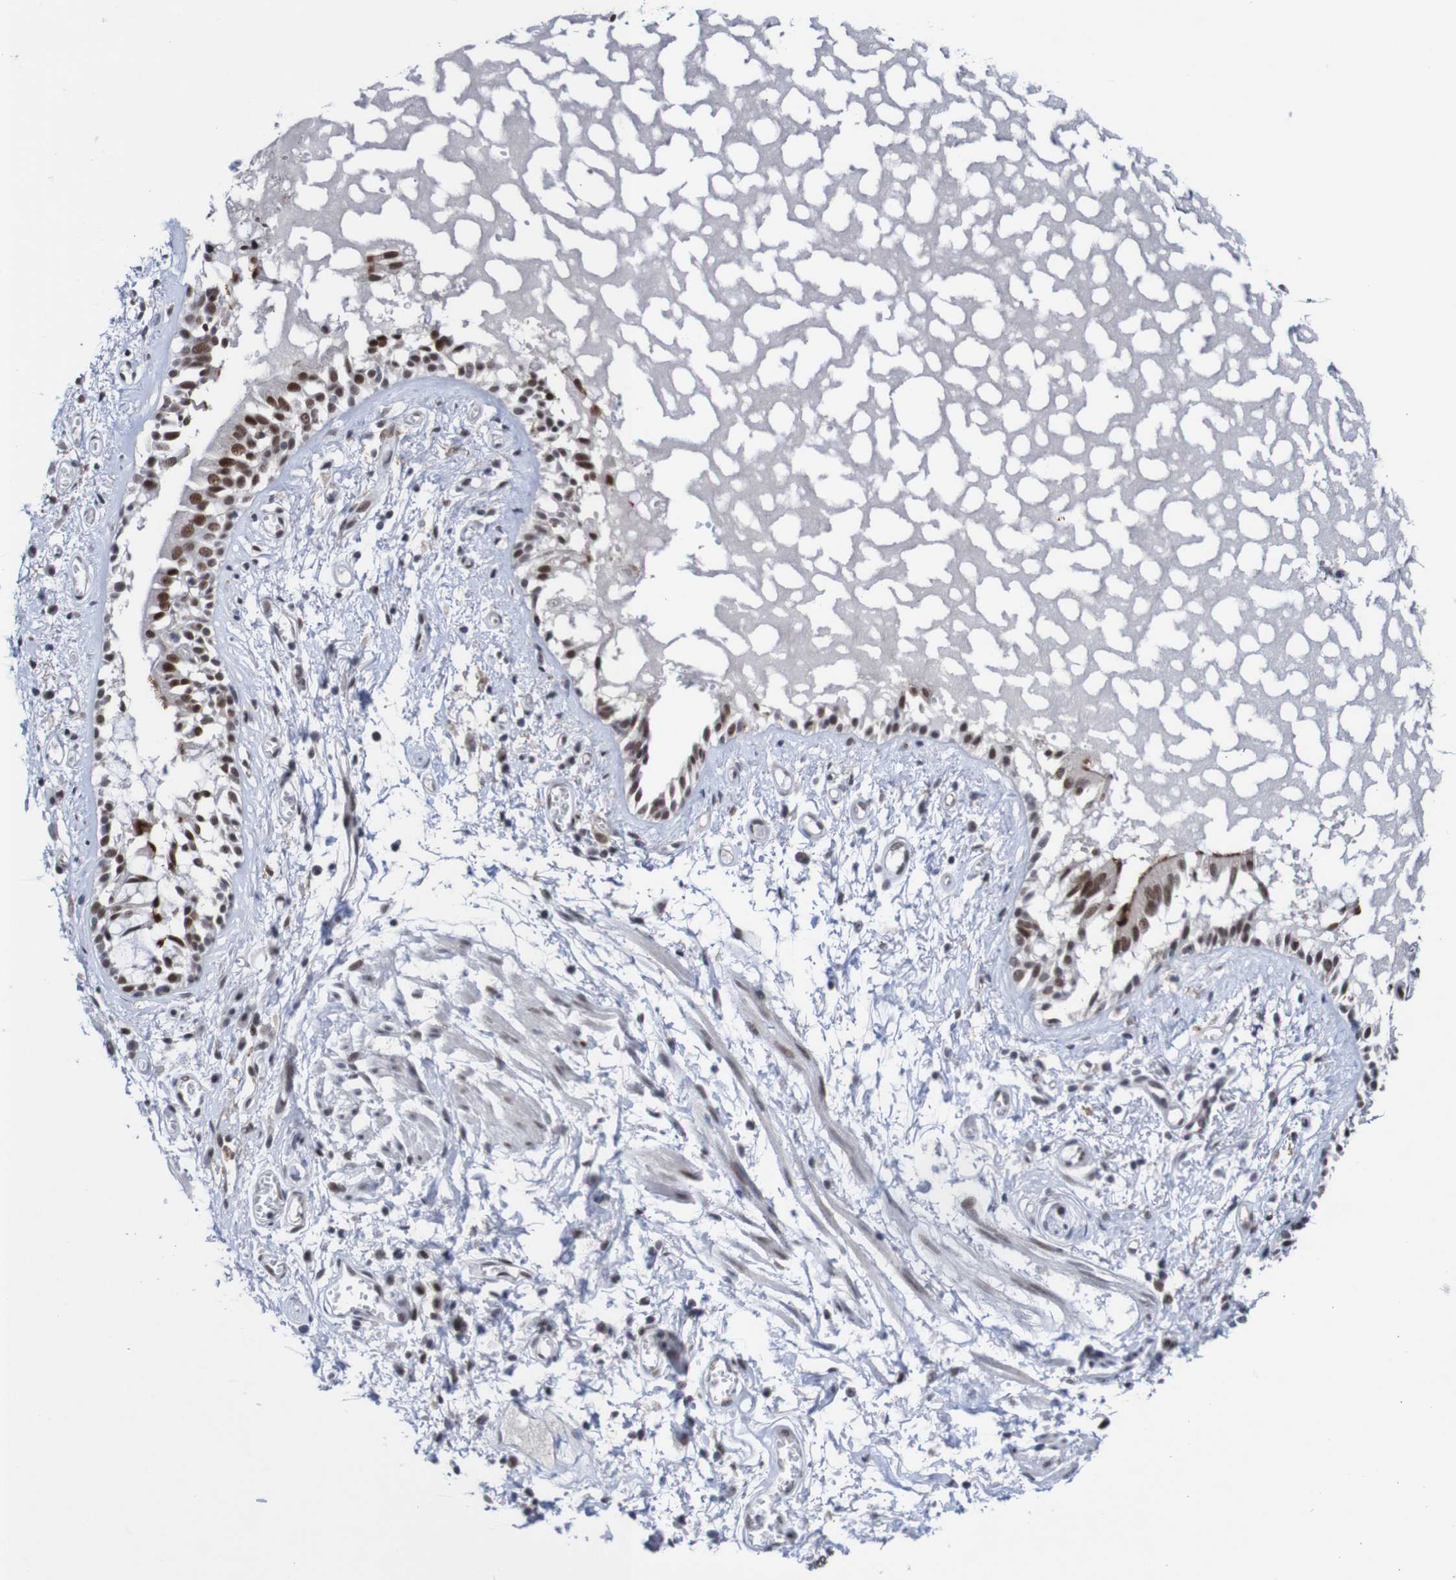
{"staining": {"intensity": "strong", "quantity": ">75%", "location": "cytoplasmic/membranous,nuclear"}, "tissue": "bronchus", "cell_type": "Respiratory epithelial cells", "image_type": "normal", "snomed": [{"axis": "morphology", "description": "Normal tissue, NOS"}, {"axis": "morphology", "description": "Inflammation, NOS"}, {"axis": "topography", "description": "Cartilage tissue"}, {"axis": "topography", "description": "Lung"}], "caption": "This histopathology image reveals immunohistochemistry staining of benign human bronchus, with high strong cytoplasmic/membranous,nuclear staining in approximately >75% of respiratory epithelial cells.", "gene": "CDC5L", "patient": {"sex": "male", "age": 71}}